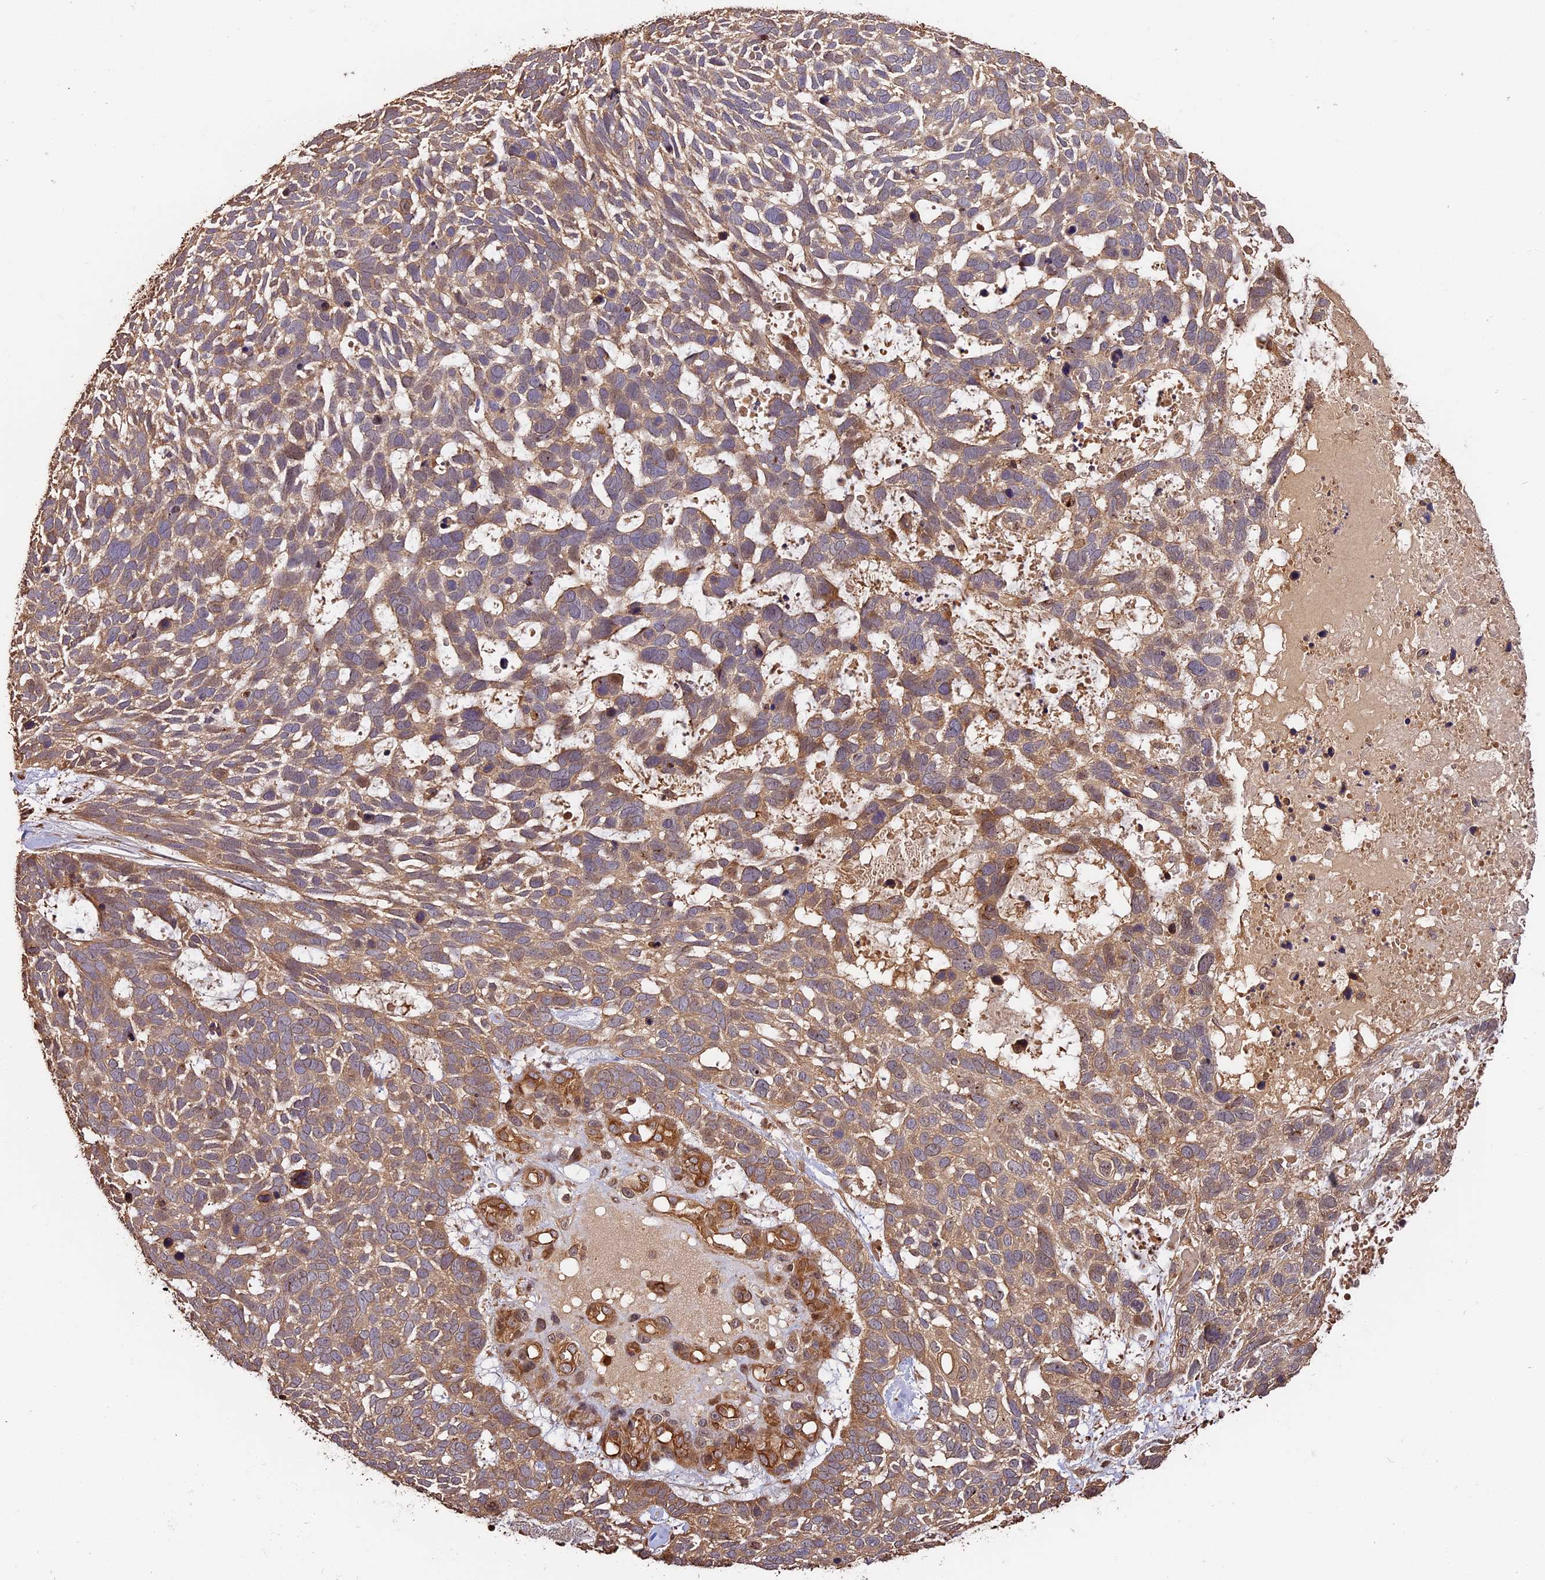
{"staining": {"intensity": "weak", "quantity": ">75%", "location": "cytoplasmic/membranous"}, "tissue": "skin cancer", "cell_type": "Tumor cells", "image_type": "cancer", "snomed": [{"axis": "morphology", "description": "Basal cell carcinoma"}, {"axis": "topography", "description": "Skin"}], "caption": "Protein expression analysis of skin cancer (basal cell carcinoma) exhibits weak cytoplasmic/membranous expression in approximately >75% of tumor cells.", "gene": "PPP1R37", "patient": {"sex": "male", "age": 88}}